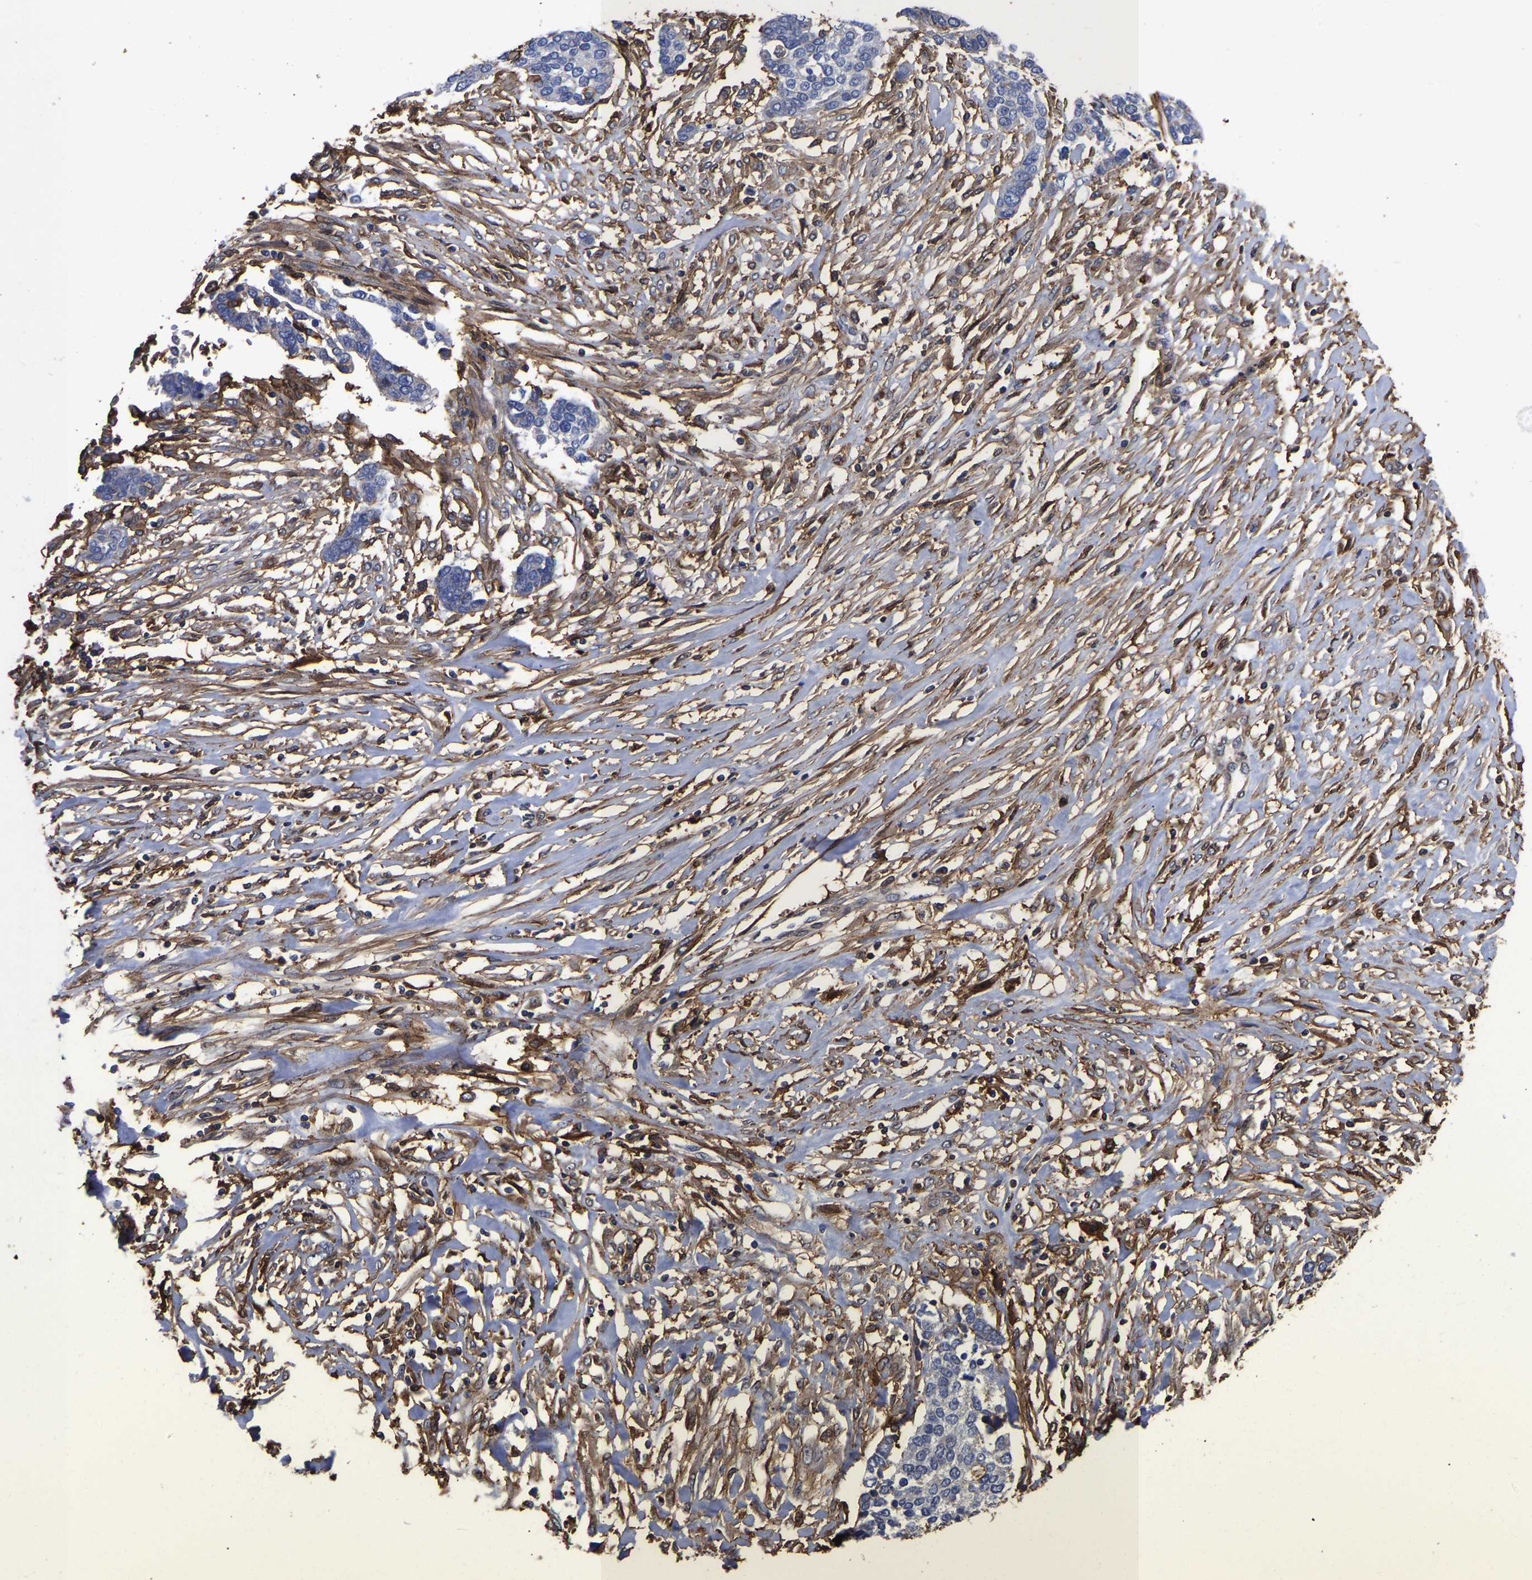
{"staining": {"intensity": "negative", "quantity": "none", "location": "none"}, "tissue": "ovarian cancer", "cell_type": "Tumor cells", "image_type": "cancer", "snomed": [{"axis": "morphology", "description": "Cystadenocarcinoma, serous, NOS"}, {"axis": "topography", "description": "Ovary"}], "caption": "Immunohistochemistry of ovarian cancer (serous cystadenocarcinoma) demonstrates no staining in tumor cells.", "gene": "LIF", "patient": {"sex": "female", "age": 44}}